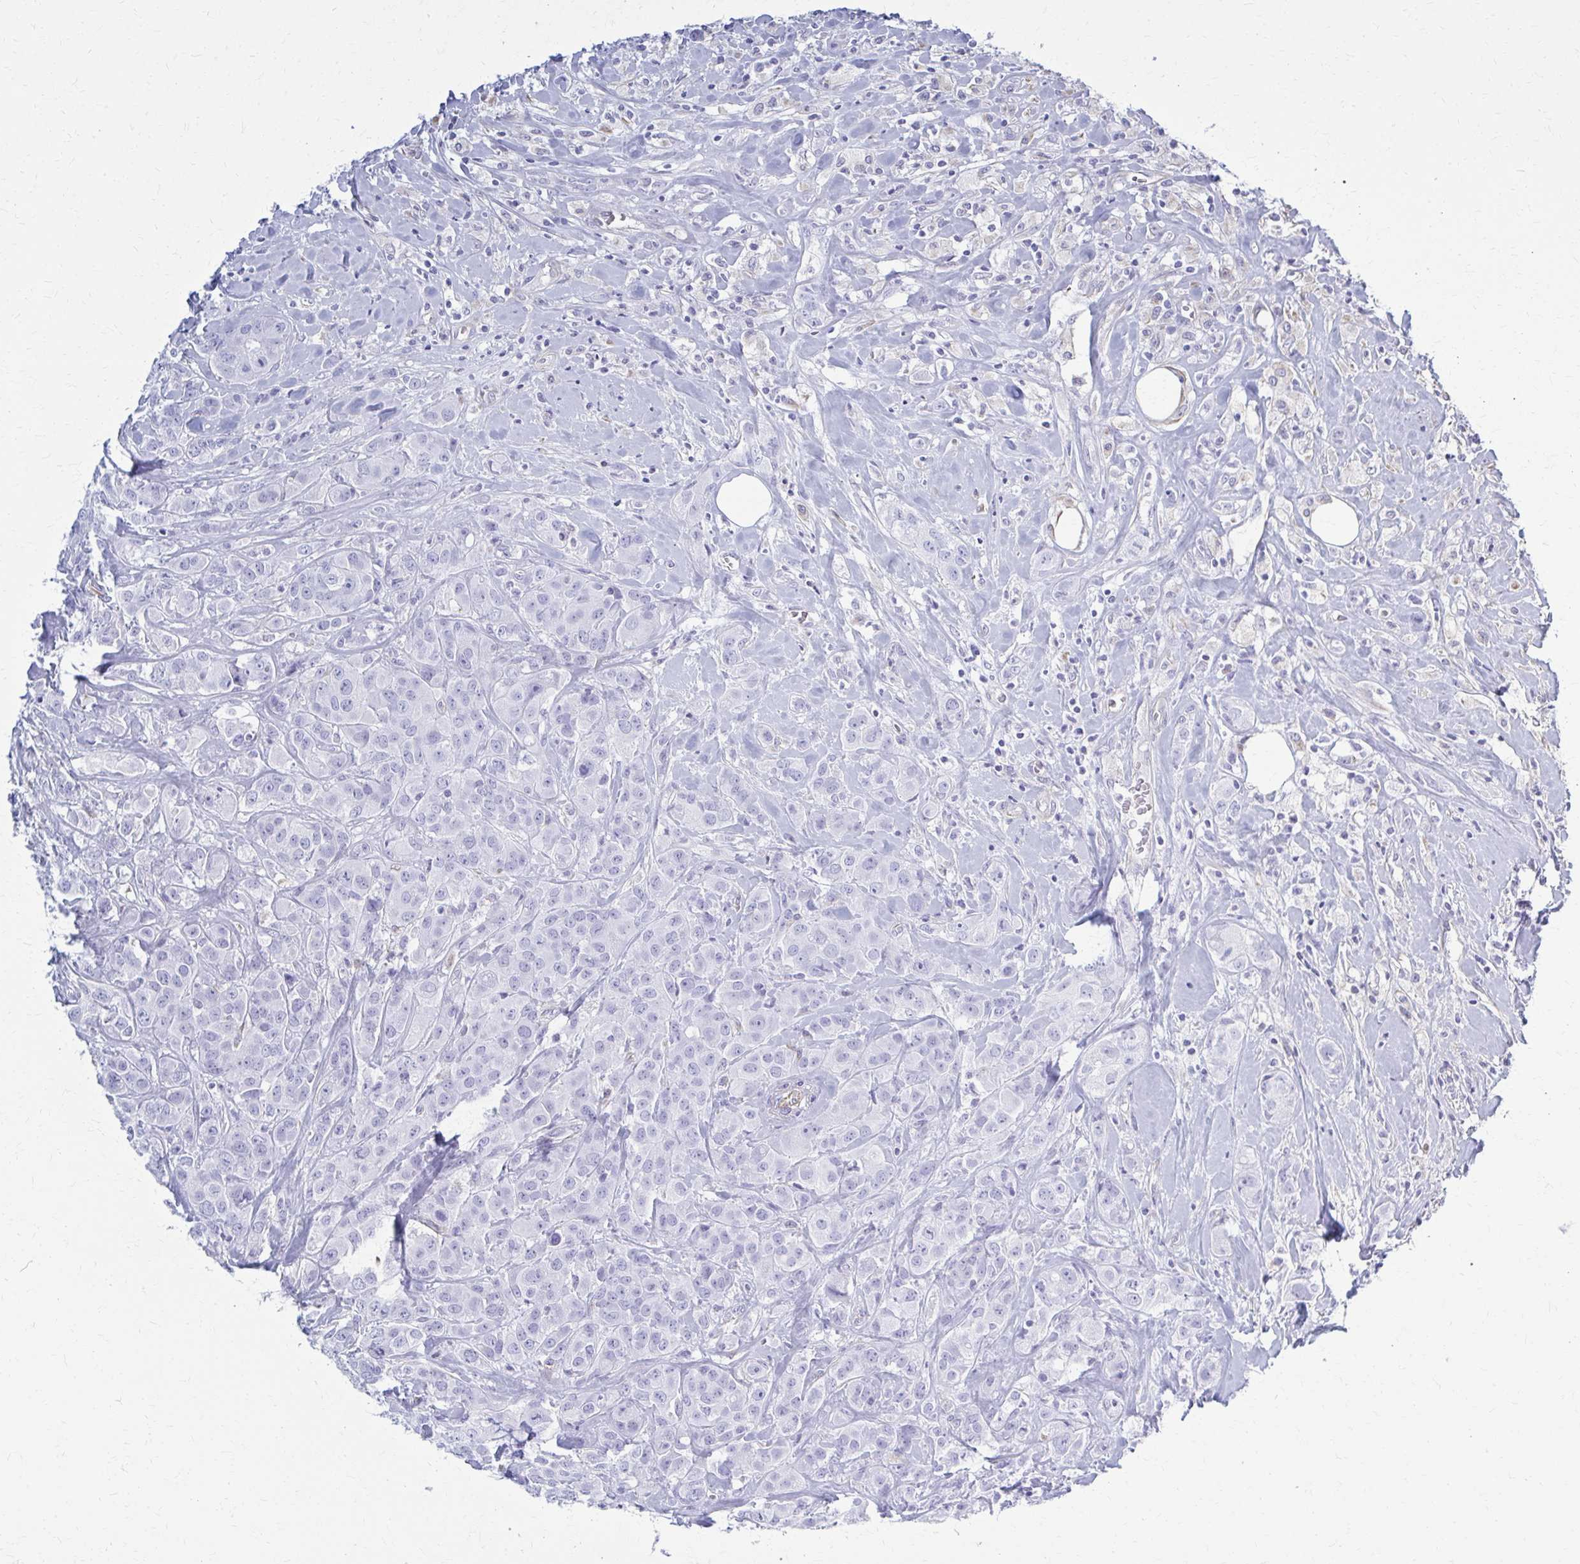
{"staining": {"intensity": "negative", "quantity": "none", "location": "none"}, "tissue": "breast cancer", "cell_type": "Tumor cells", "image_type": "cancer", "snomed": [{"axis": "morphology", "description": "Normal tissue, NOS"}, {"axis": "morphology", "description": "Duct carcinoma"}, {"axis": "topography", "description": "Breast"}], "caption": "This is an immunohistochemistry histopathology image of human invasive ductal carcinoma (breast). There is no positivity in tumor cells.", "gene": "GFAP", "patient": {"sex": "female", "age": 43}}